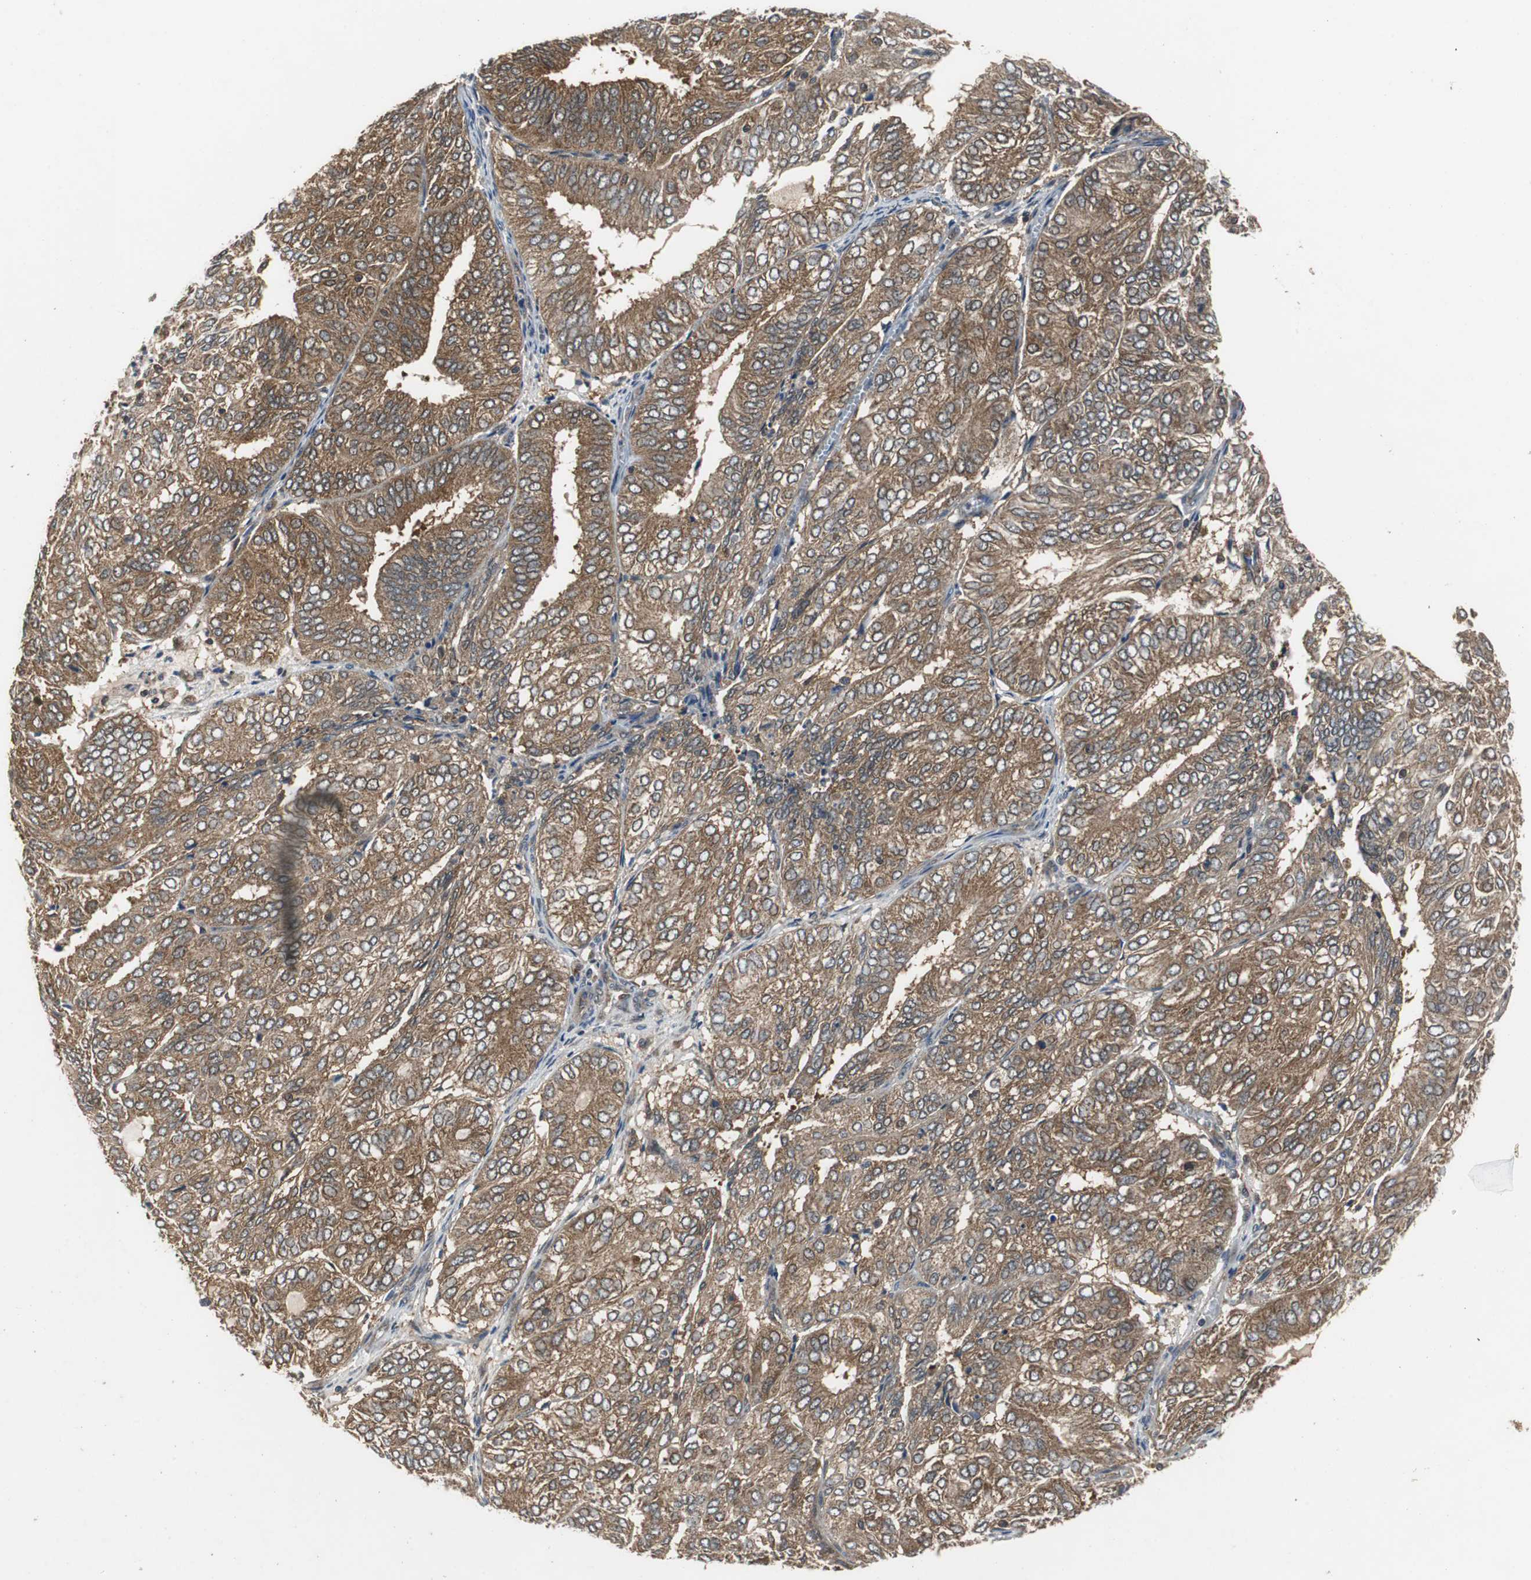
{"staining": {"intensity": "strong", "quantity": ">75%", "location": "cytoplasmic/membranous"}, "tissue": "endometrial cancer", "cell_type": "Tumor cells", "image_type": "cancer", "snomed": [{"axis": "morphology", "description": "Adenocarcinoma, NOS"}, {"axis": "topography", "description": "Uterus"}], "caption": "Endometrial cancer stained with IHC exhibits strong cytoplasmic/membranous positivity in about >75% of tumor cells.", "gene": "VBP1", "patient": {"sex": "female", "age": 60}}